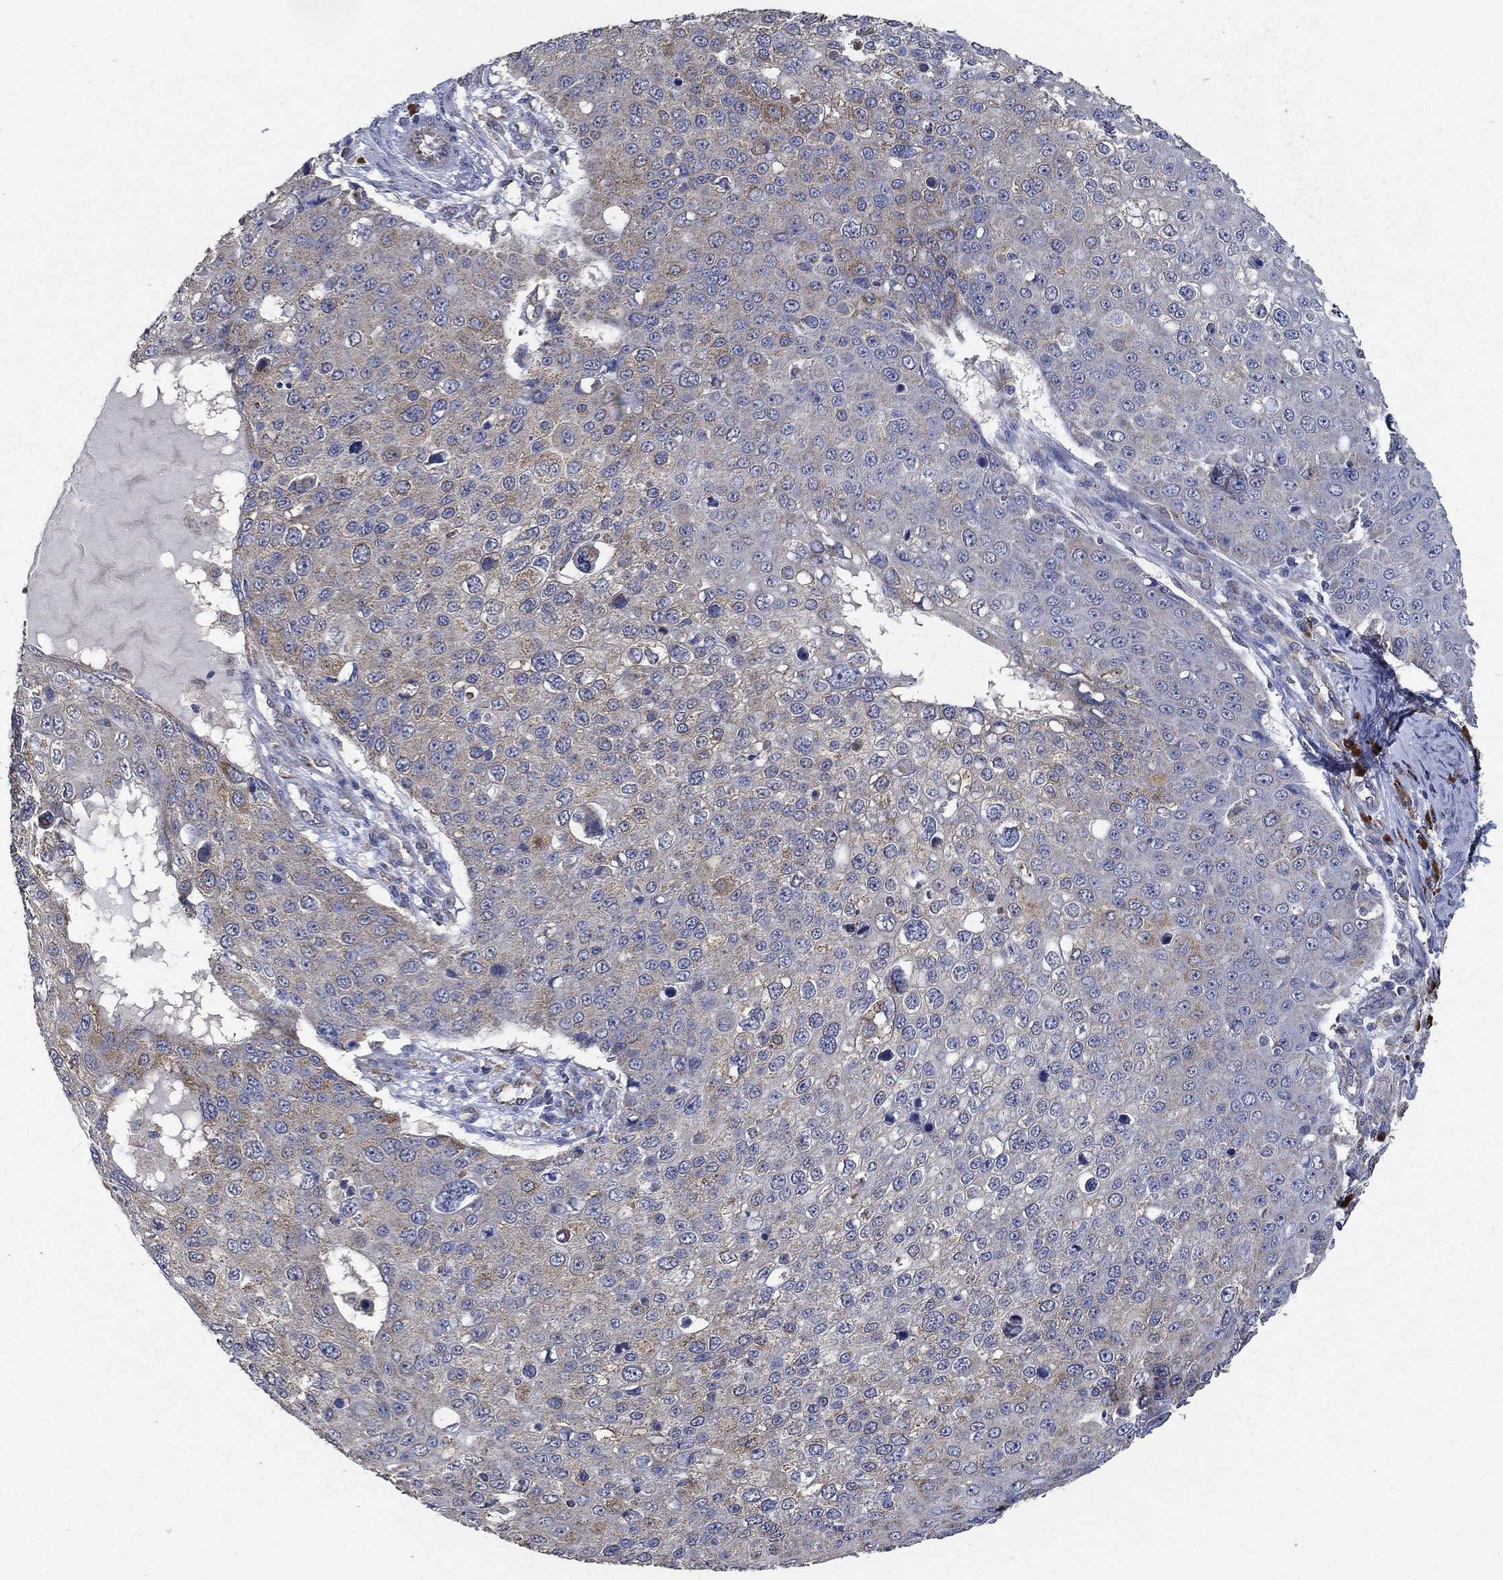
{"staining": {"intensity": "moderate", "quantity": "<25%", "location": "cytoplasmic/membranous"}, "tissue": "skin cancer", "cell_type": "Tumor cells", "image_type": "cancer", "snomed": [{"axis": "morphology", "description": "Squamous cell carcinoma, NOS"}, {"axis": "topography", "description": "Skin"}], "caption": "This is an image of immunohistochemistry staining of skin squamous cell carcinoma, which shows moderate staining in the cytoplasmic/membranous of tumor cells.", "gene": "HID1", "patient": {"sex": "male", "age": 71}}